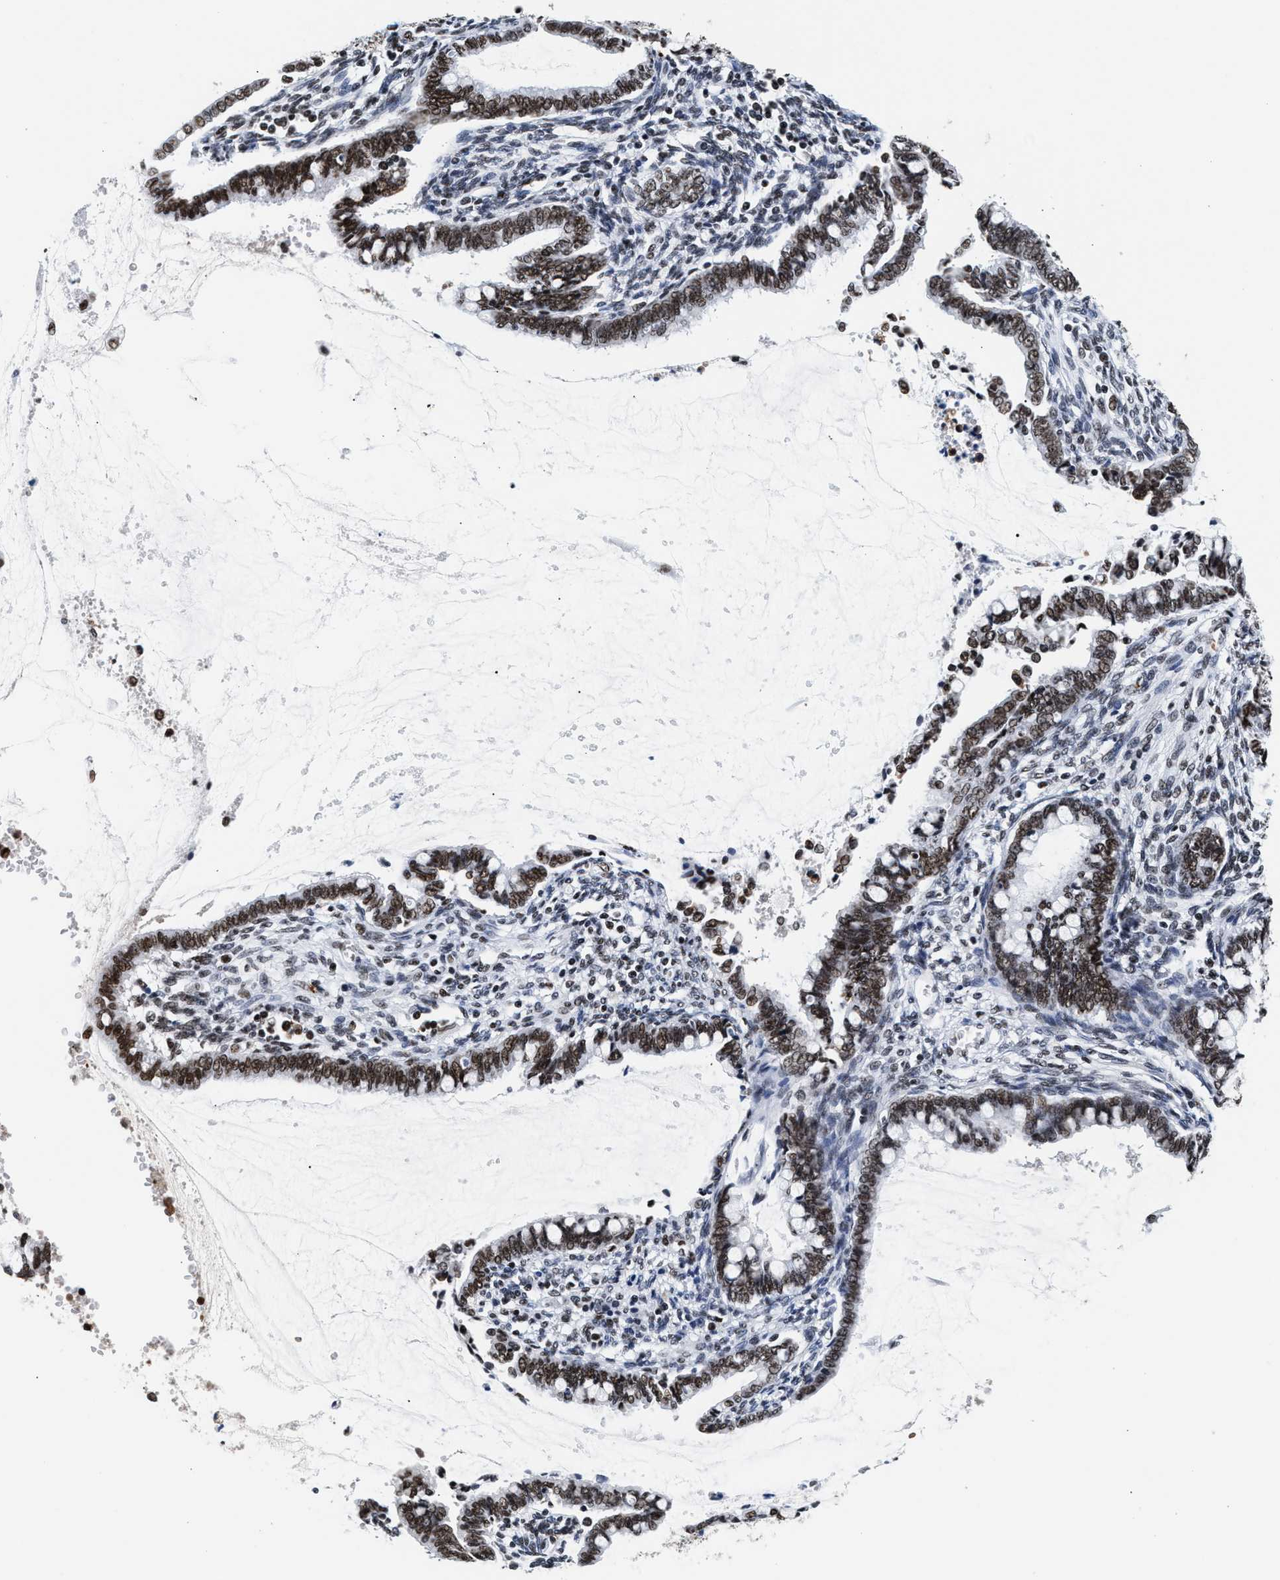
{"staining": {"intensity": "strong", "quantity": ">75%", "location": "nuclear"}, "tissue": "cervical cancer", "cell_type": "Tumor cells", "image_type": "cancer", "snomed": [{"axis": "morphology", "description": "Adenocarcinoma, NOS"}, {"axis": "topography", "description": "Cervix"}], "caption": "Tumor cells display high levels of strong nuclear expression in approximately >75% of cells in cervical cancer.", "gene": "RAD21", "patient": {"sex": "female", "age": 44}}